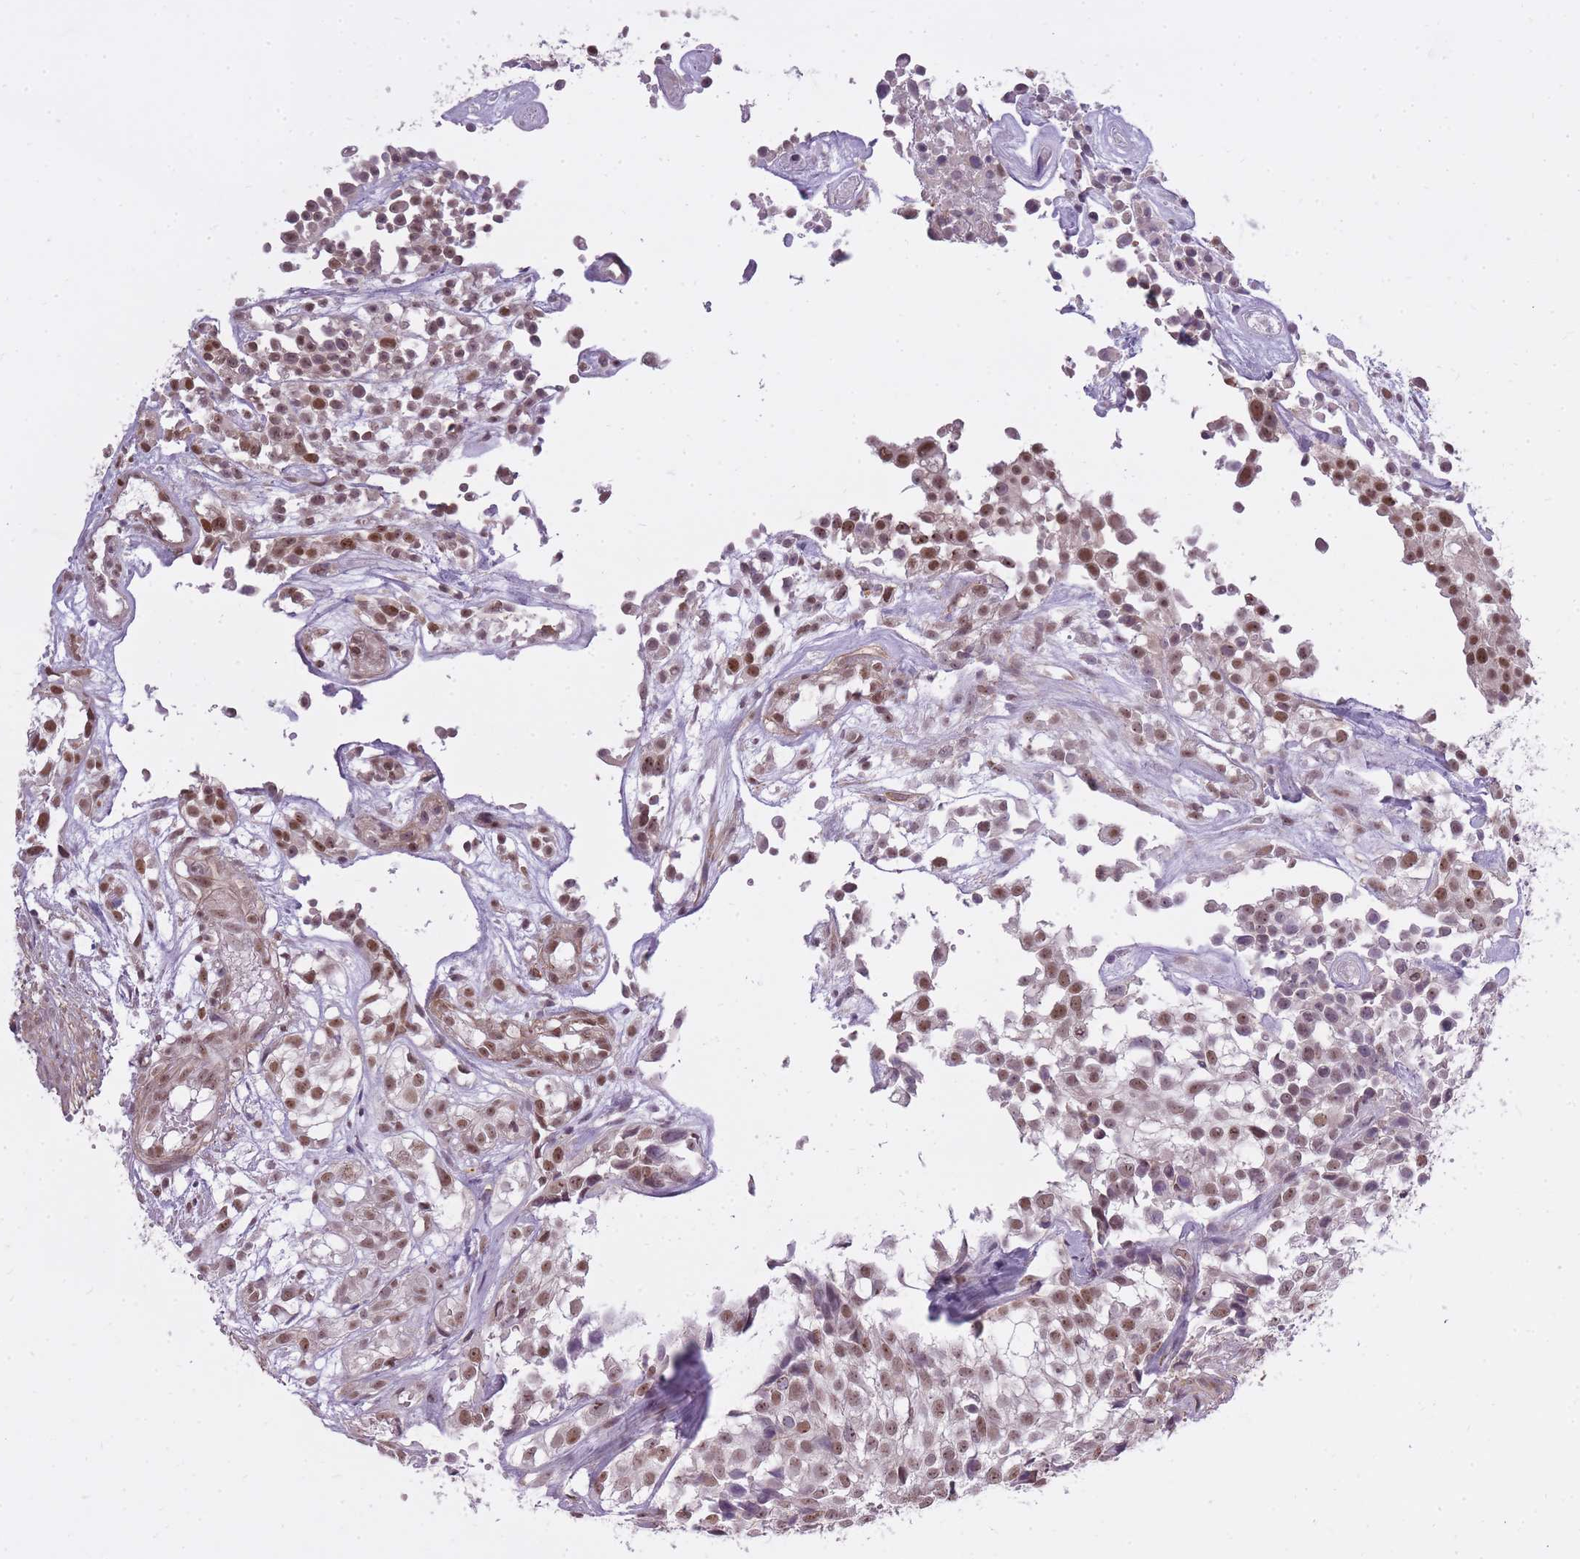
{"staining": {"intensity": "moderate", "quantity": ">75%", "location": "nuclear"}, "tissue": "urothelial cancer", "cell_type": "Tumor cells", "image_type": "cancer", "snomed": [{"axis": "morphology", "description": "Urothelial carcinoma, High grade"}, {"axis": "topography", "description": "Urinary bladder"}], "caption": "The photomicrograph reveals staining of high-grade urothelial carcinoma, revealing moderate nuclear protein positivity (brown color) within tumor cells.", "gene": "TIGD1", "patient": {"sex": "male", "age": 56}}